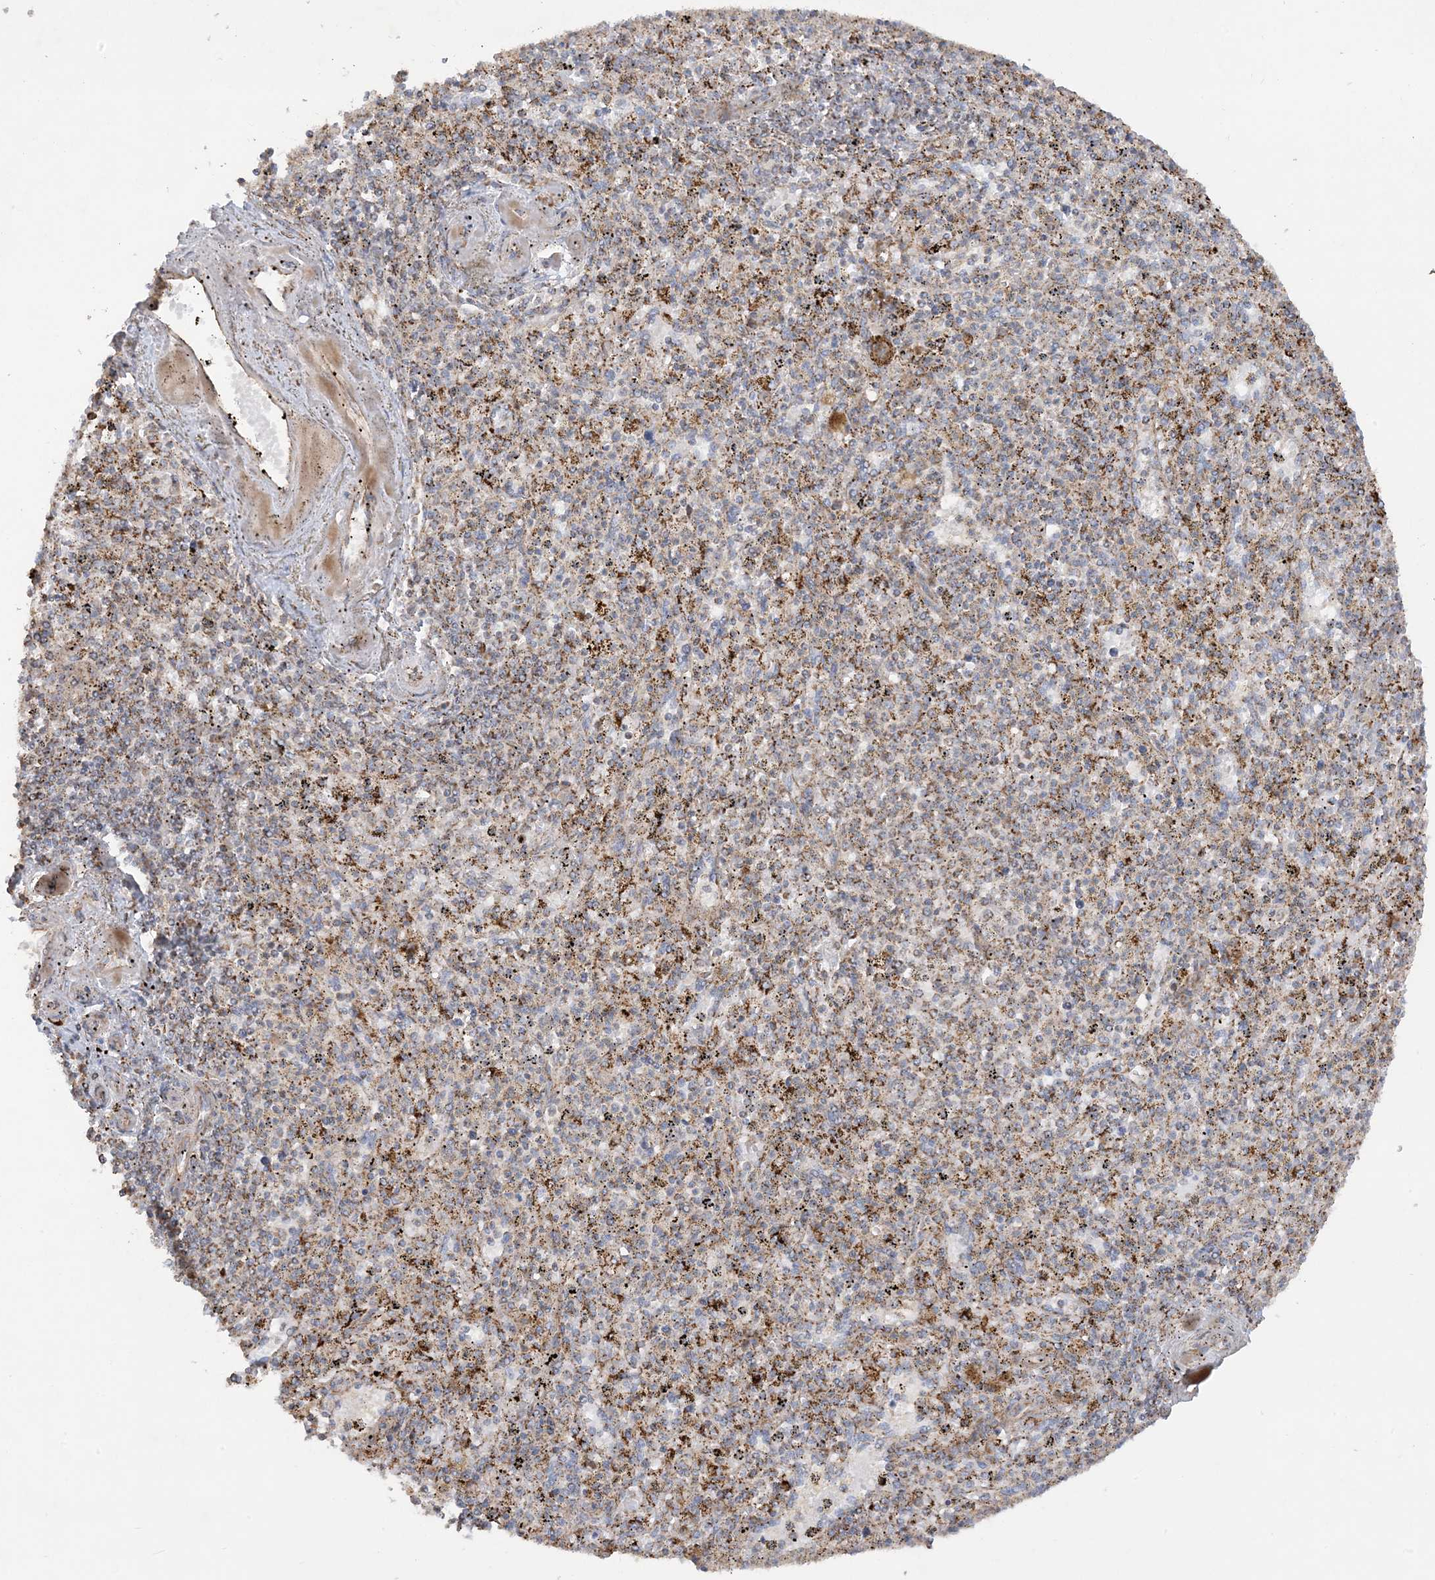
{"staining": {"intensity": "moderate", "quantity": "25%-75%", "location": "cytoplasmic/membranous"}, "tissue": "spleen", "cell_type": "Cells in red pulp", "image_type": "normal", "snomed": [{"axis": "morphology", "description": "Normal tissue, NOS"}, {"axis": "topography", "description": "Spleen"}], "caption": "Immunohistochemistry micrograph of normal spleen stained for a protein (brown), which demonstrates medium levels of moderate cytoplasmic/membranous expression in approximately 25%-75% of cells in red pulp.", "gene": "NDUFAF3", "patient": {"sex": "male", "age": 72}}